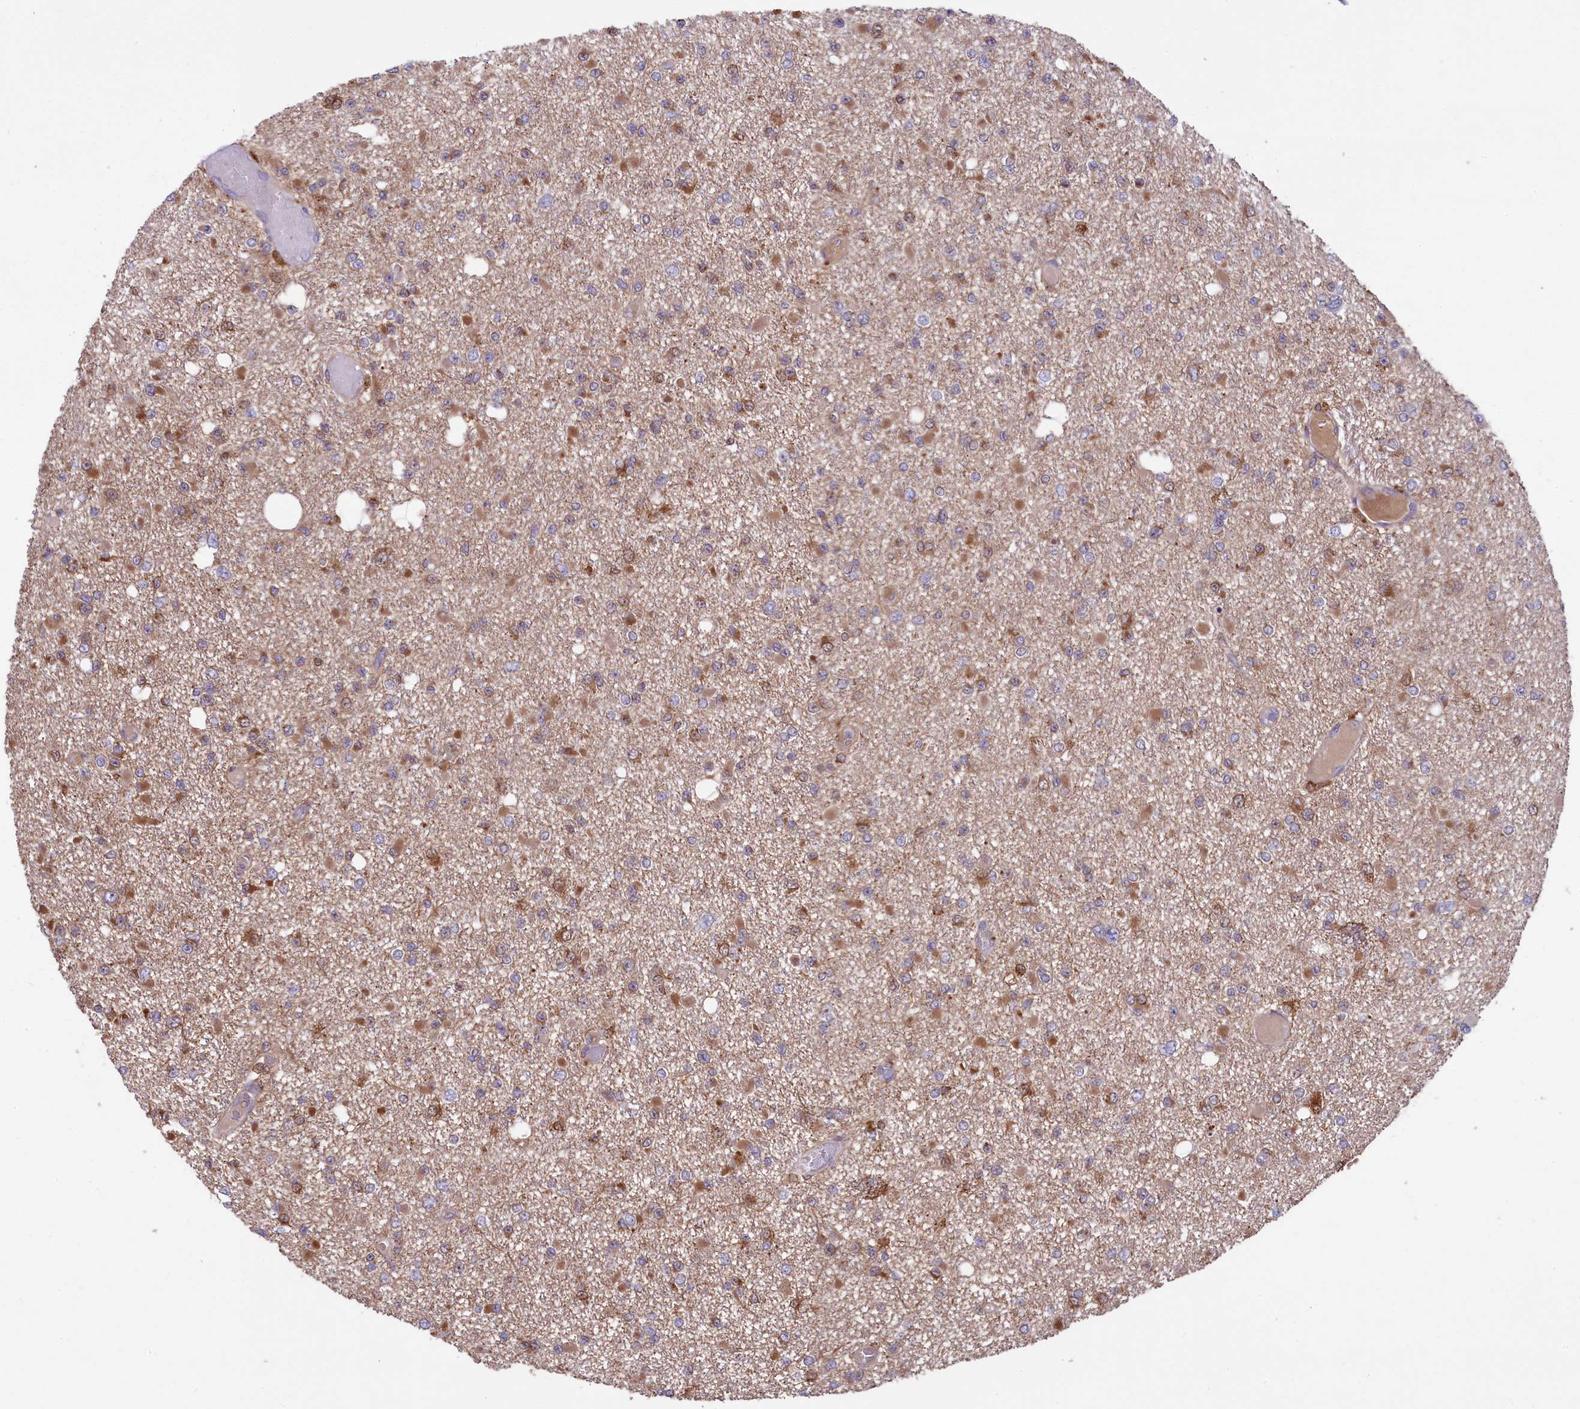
{"staining": {"intensity": "moderate", "quantity": "<25%", "location": "cytoplasmic/membranous,nuclear"}, "tissue": "glioma", "cell_type": "Tumor cells", "image_type": "cancer", "snomed": [{"axis": "morphology", "description": "Glioma, malignant, Low grade"}, {"axis": "topography", "description": "Brain"}], "caption": "High-power microscopy captured an IHC micrograph of glioma, revealing moderate cytoplasmic/membranous and nuclear expression in approximately <25% of tumor cells.", "gene": "MAN2B1", "patient": {"sex": "female", "age": 22}}